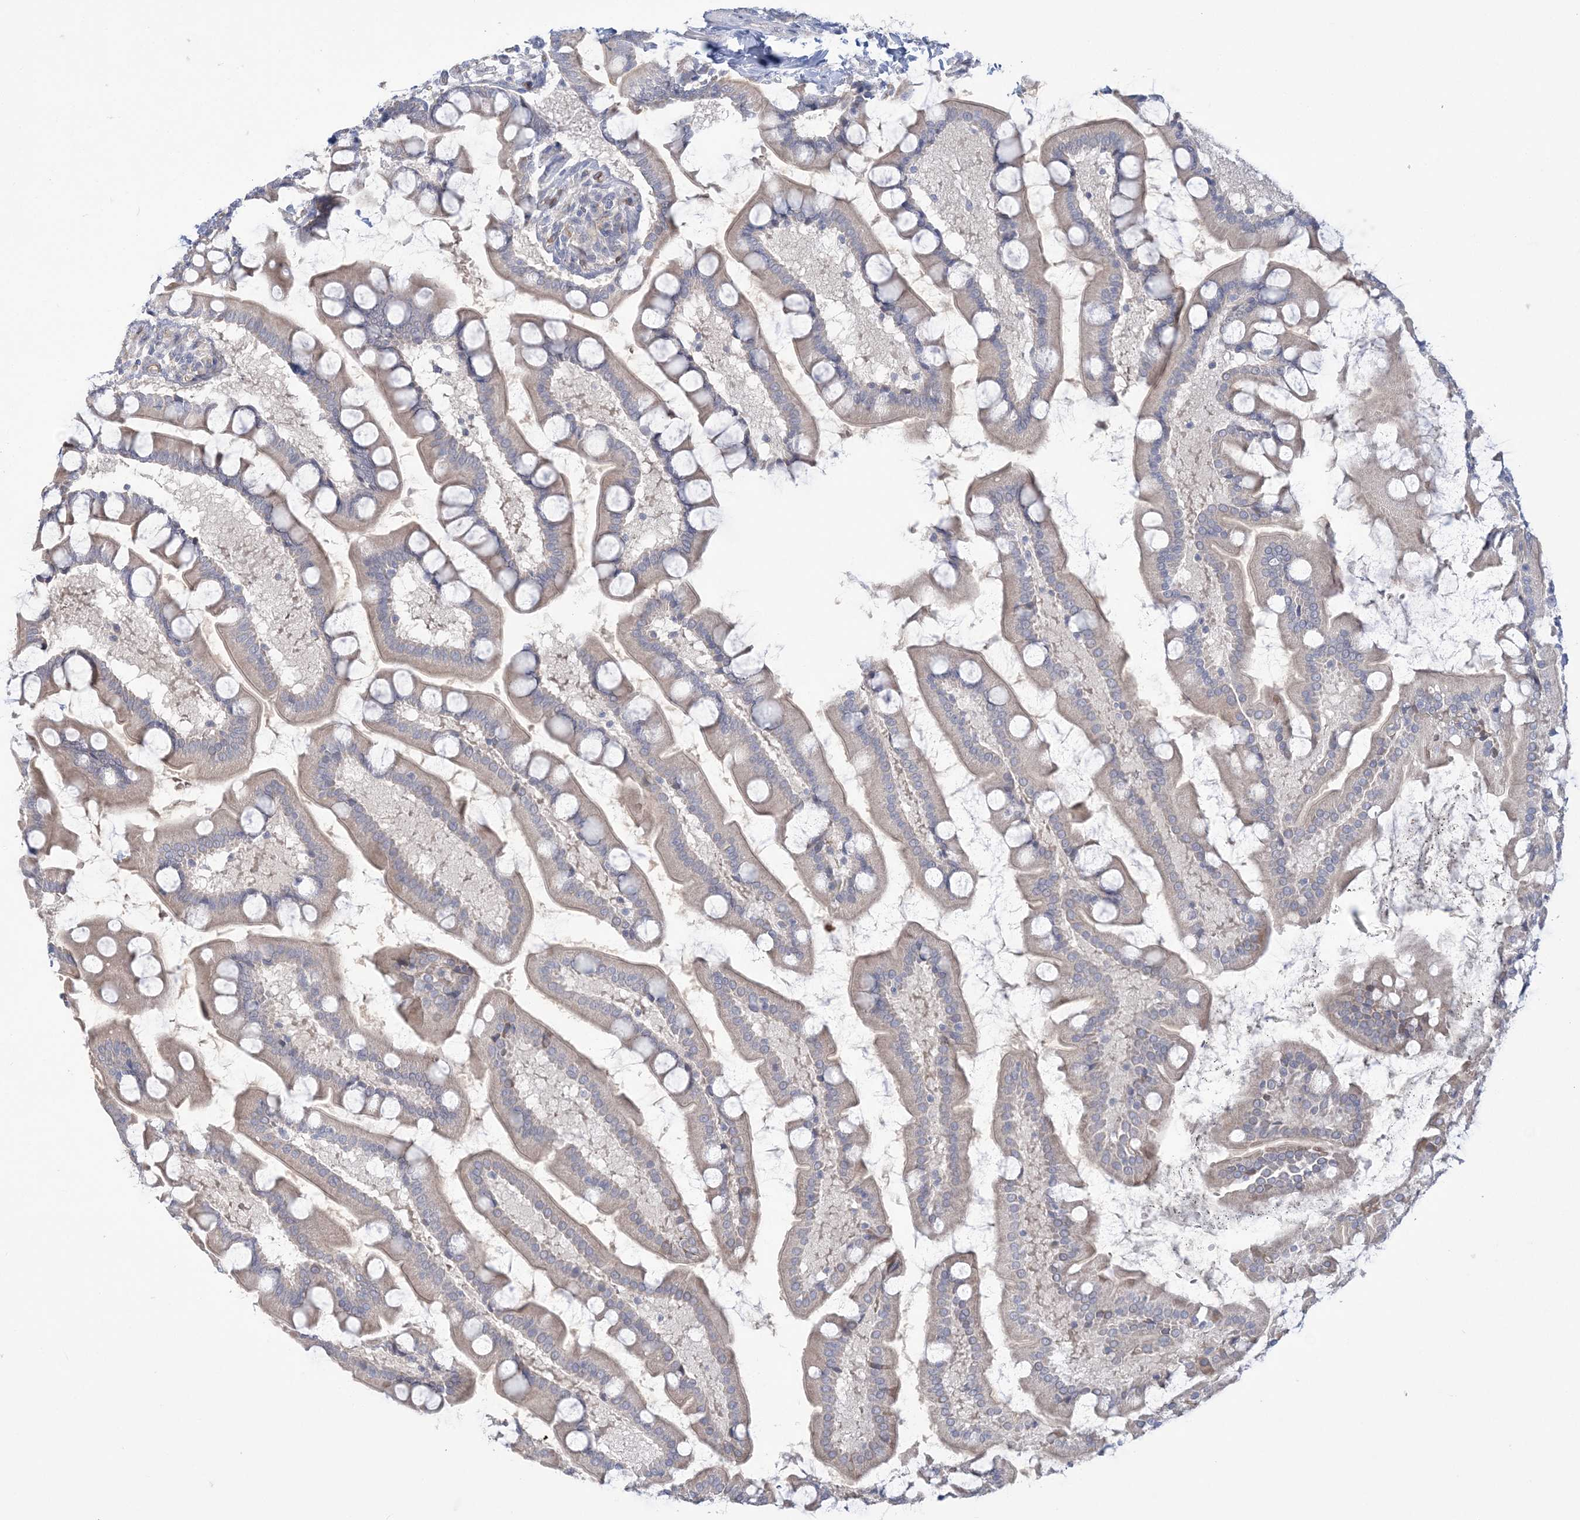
{"staining": {"intensity": "weak", "quantity": "25%-75%", "location": "cytoplasmic/membranous"}, "tissue": "small intestine", "cell_type": "Glandular cells", "image_type": "normal", "snomed": [{"axis": "morphology", "description": "Normal tissue, NOS"}, {"axis": "topography", "description": "Small intestine"}], "caption": "Benign small intestine demonstrates weak cytoplasmic/membranous positivity in about 25%-75% of glandular cells.", "gene": "FARSB", "patient": {"sex": "male", "age": 41}}